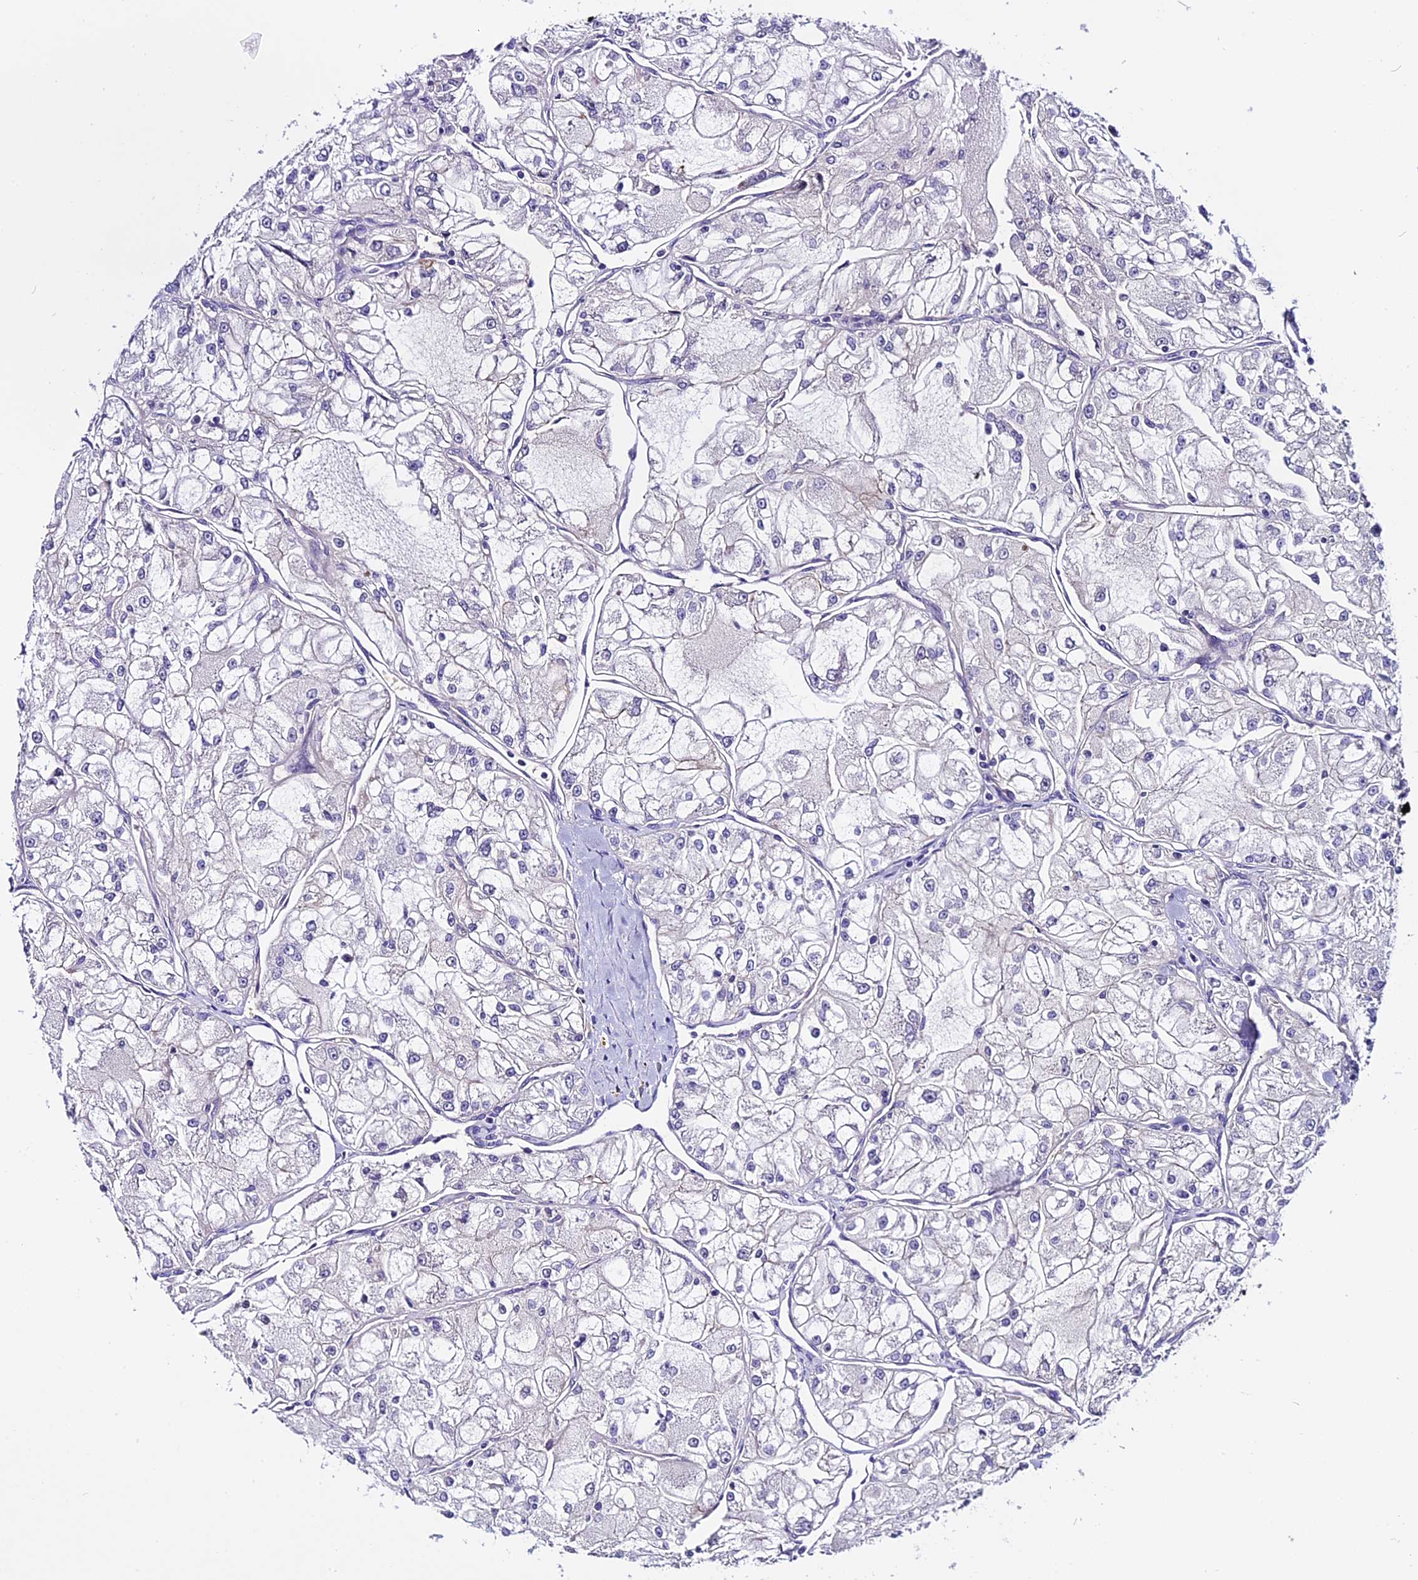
{"staining": {"intensity": "negative", "quantity": "none", "location": "none"}, "tissue": "renal cancer", "cell_type": "Tumor cells", "image_type": "cancer", "snomed": [{"axis": "morphology", "description": "Adenocarcinoma, NOS"}, {"axis": "topography", "description": "Kidney"}], "caption": "A micrograph of renal cancer (adenocarcinoma) stained for a protein demonstrates no brown staining in tumor cells.", "gene": "C9orf40", "patient": {"sex": "female", "age": 72}}